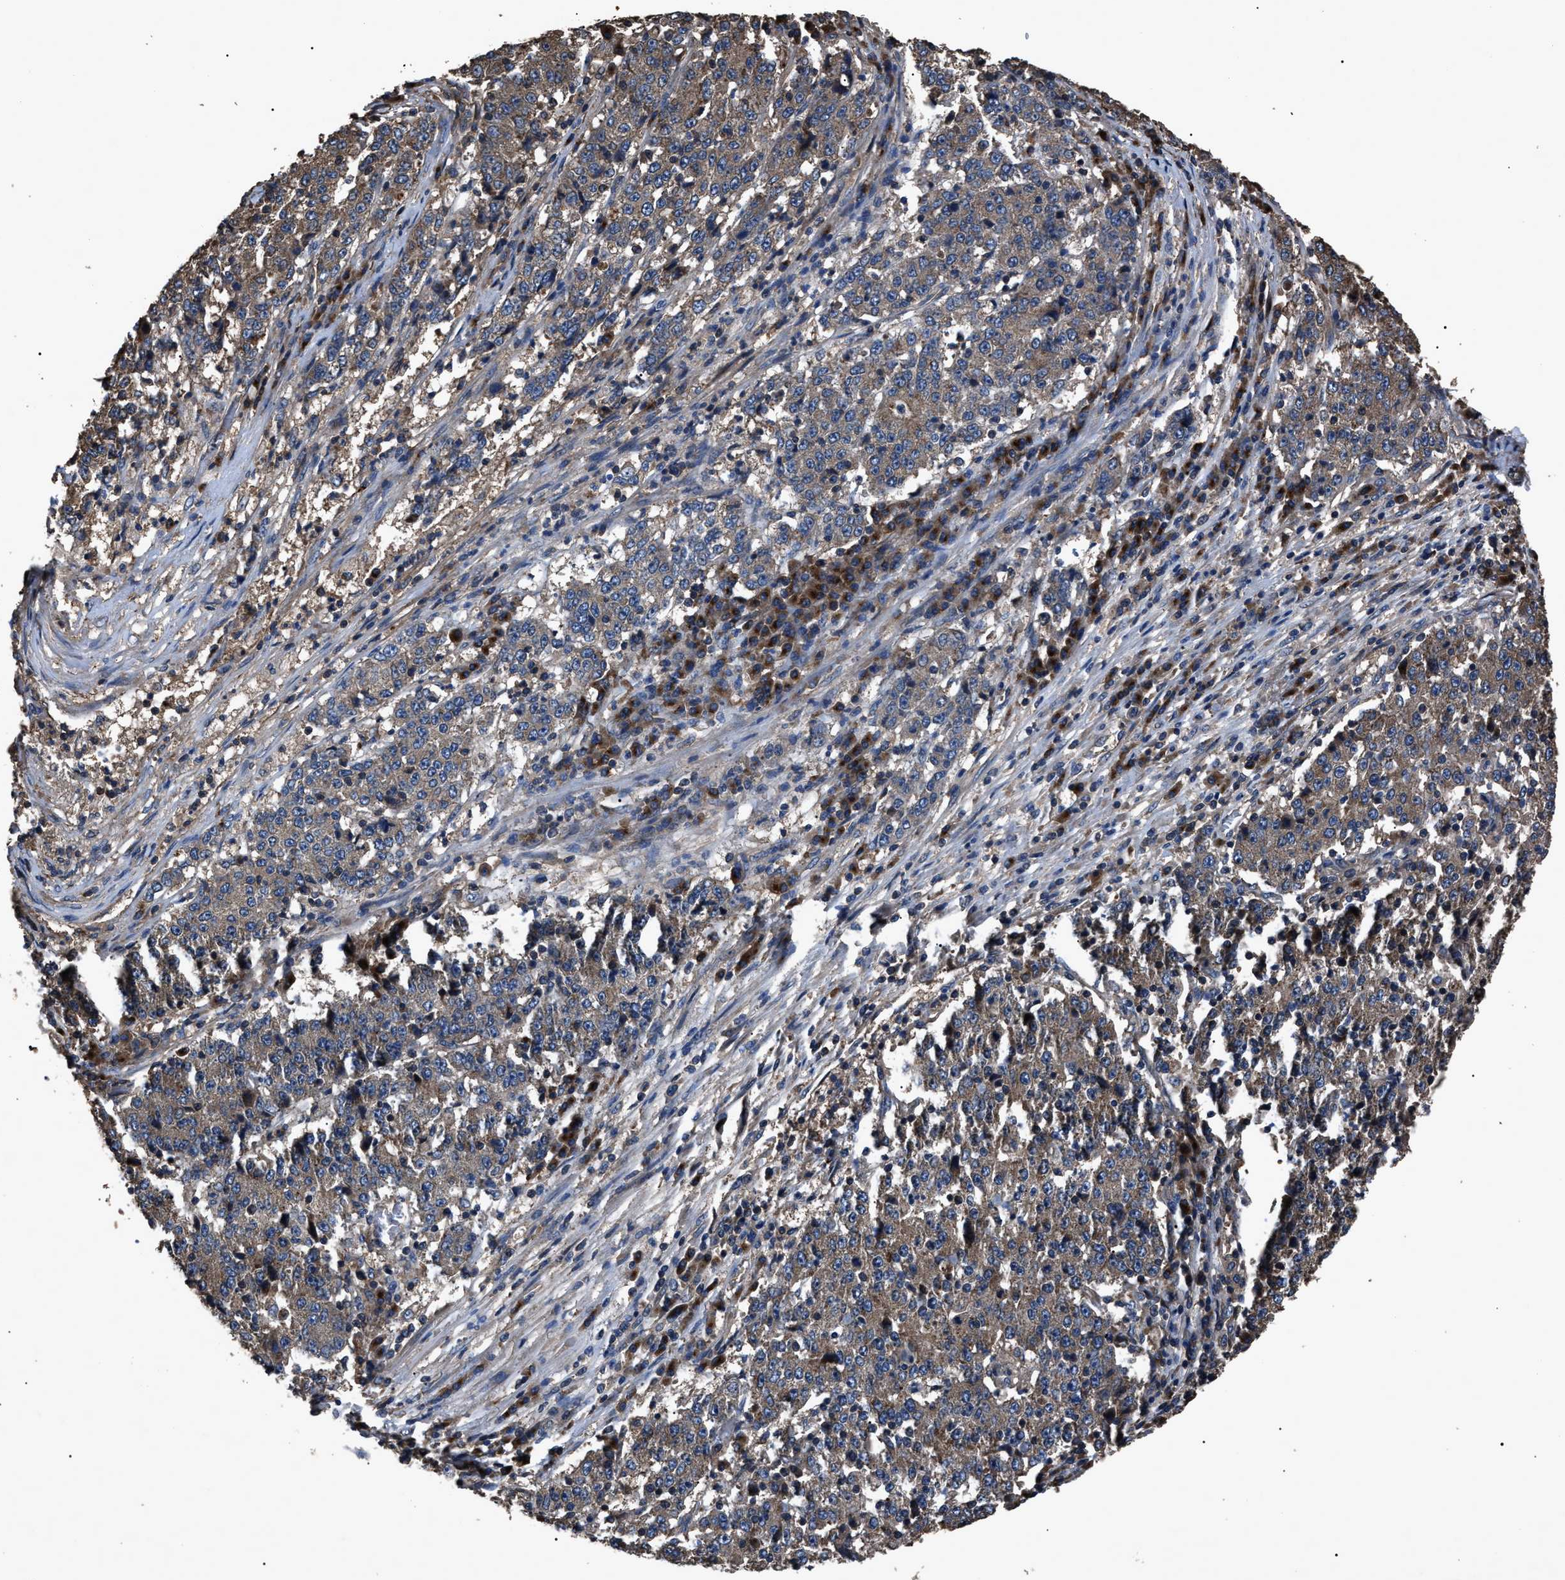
{"staining": {"intensity": "moderate", "quantity": ">75%", "location": "cytoplasmic/membranous"}, "tissue": "stomach cancer", "cell_type": "Tumor cells", "image_type": "cancer", "snomed": [{"axis": "morphology", "description": "Adenocarcinoma, NOS"}, {"axis": "topography", "description": "Stomach"}], "caption": "A high-resolution histopathology image shows IHC staining of stomach adenocarcinoma, which displays moderate cytoplasmic/membranous expression in approximately >75% of tumor cells.", "gene": "RNF216", "patient": {"sex": "male", "age": 59}}